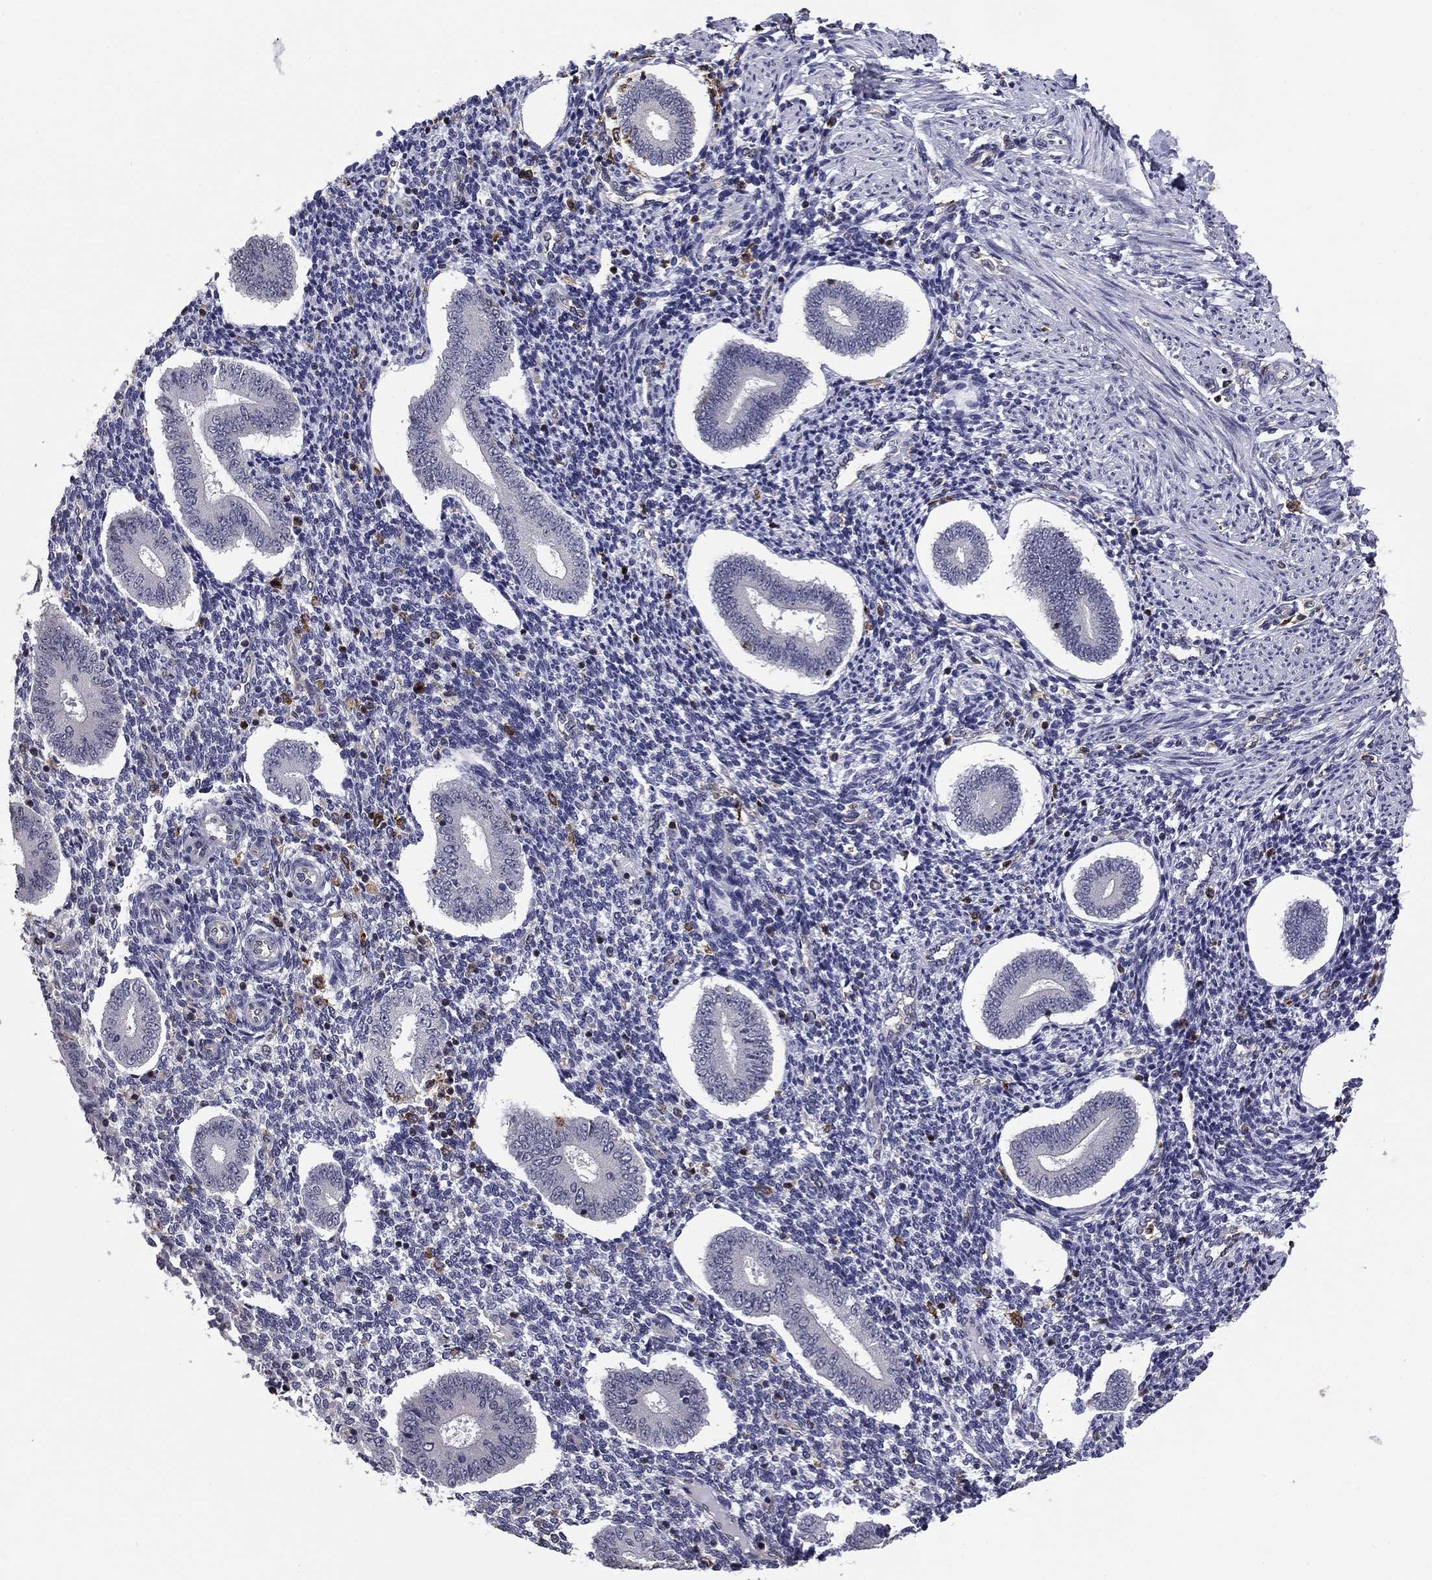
{"staining": {"intensity": "negative", "quantity": "none", "location": "none"}, "tissue": "endometrium", "cell_type": "Cells in endometrial stroma", "image_type": "normal", "snomed": [{"axis": "morphology", "description": "Normal tissue, NOS"}, {"axis": "topography", "description": "Endometrium"}], "caption": "Benign endometrium was stained to show a protein in brown. There is no significant staining in cells in endometrial stroma. (DAB immunohistochemistry (IHC), high magnification).", "gene": "PLCB2", "patient": {"sex": "female", "age": 40}}